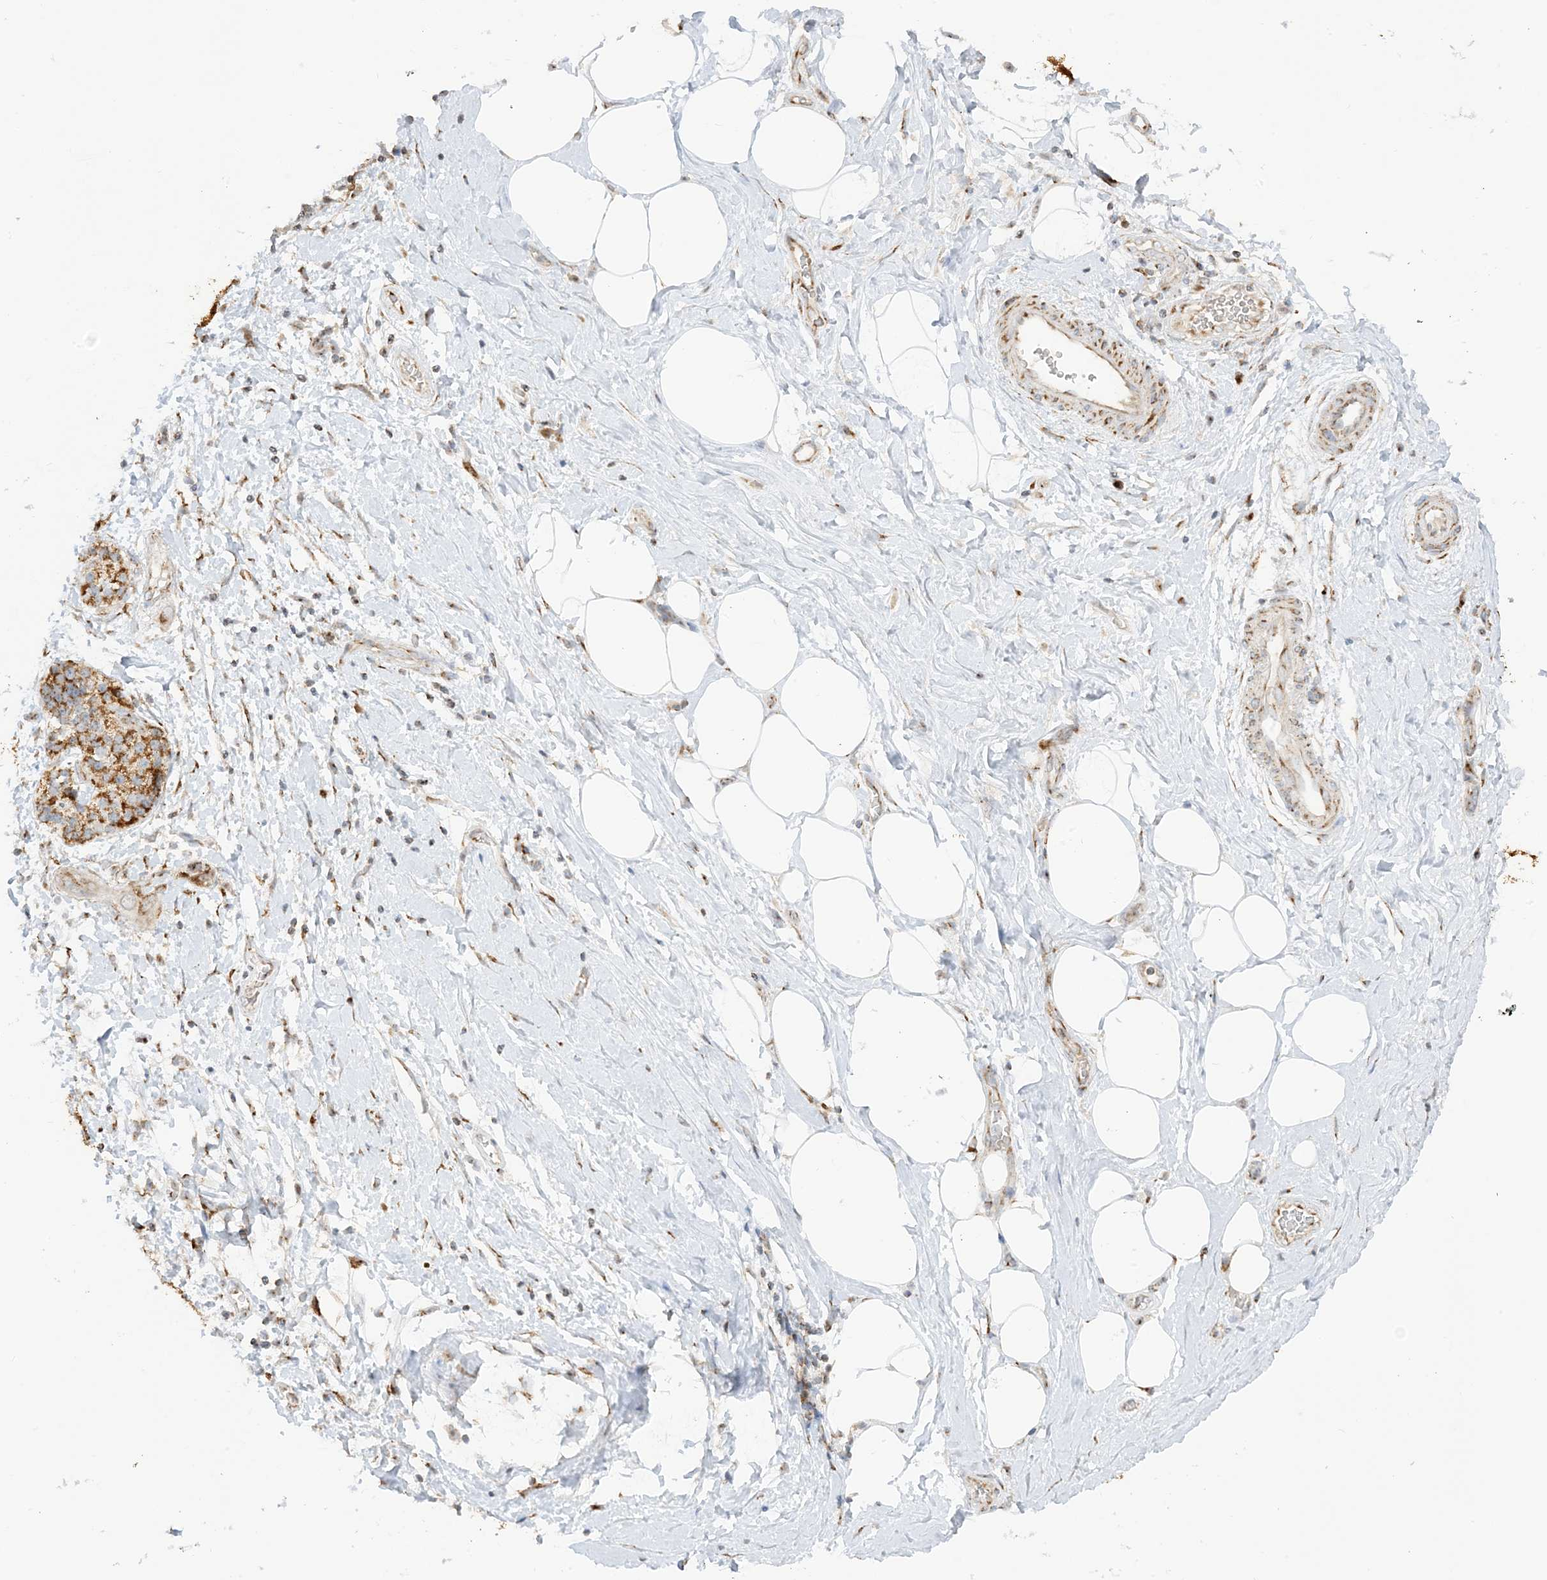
{"staining": {"intensity": "negative", "quantity": "none", "location": "none"}, "tissue": "adipose tissue", "cell_type": "Adipocytes", "image_type": "normal", "snomed": [{"axis": "morphology", "description": "Normal tissue, NOS"}, {"axis": "morphology", "description": "Adenocarcinoma, NOS"}, {"axis": "topography", "description": "Pancreas"}, {"axis": "topography", "description": "Peripheral nerve tissue"}], "caption": "Immunohistochemical staining of unremarkable human adipose tissue demonstrates no significant staining in adipocytes.", "gene": "SLC25A12", "patient": {"sex": "male", "age": 59}}